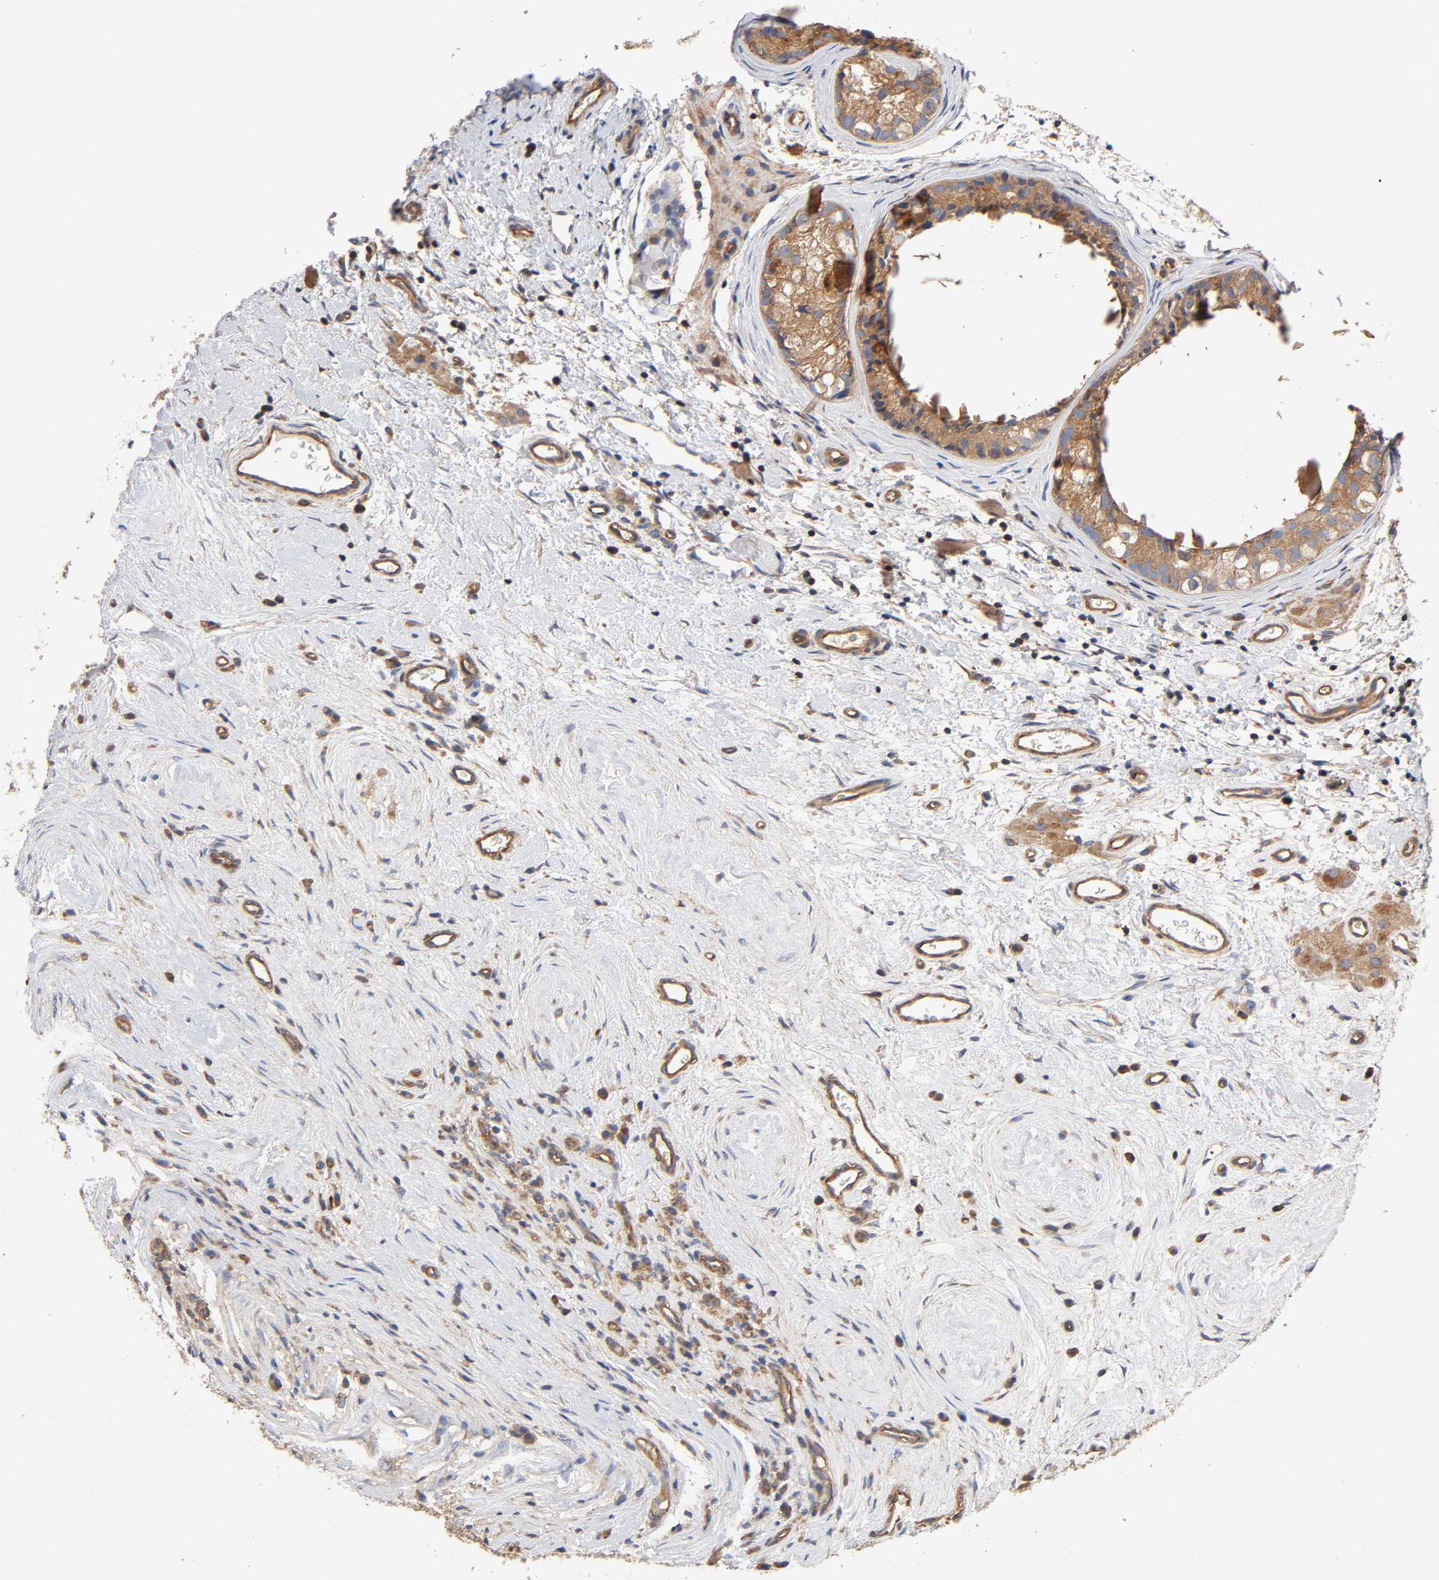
{"staining": {"intensity": "moderate", "quantity": ">75%", "location": "cytoplasmic/membranous"}, "tissue": "testis cancer", "cell_type": "Tumor cells", "image_type": "cancer", "snomed": [{"axis": "morphology", "description": "Carcinoma, Embryonal, NOS"}, {"axis": "topography", "description": "Testis"}], "caption": "IHC staining of testis cancer, which exhibits medium levels of moderate cytoplasmic/membranous staining in about >75% of tumor cells indicating moderate cytoplasmic/membranous protein staining. The staining was performed using DAB (brown) for protein detection and nuclei were counterstained in hematoxylin (blue).", "gene": "LAMTOR2", "patient": {"sex": "male", "age": 21}}